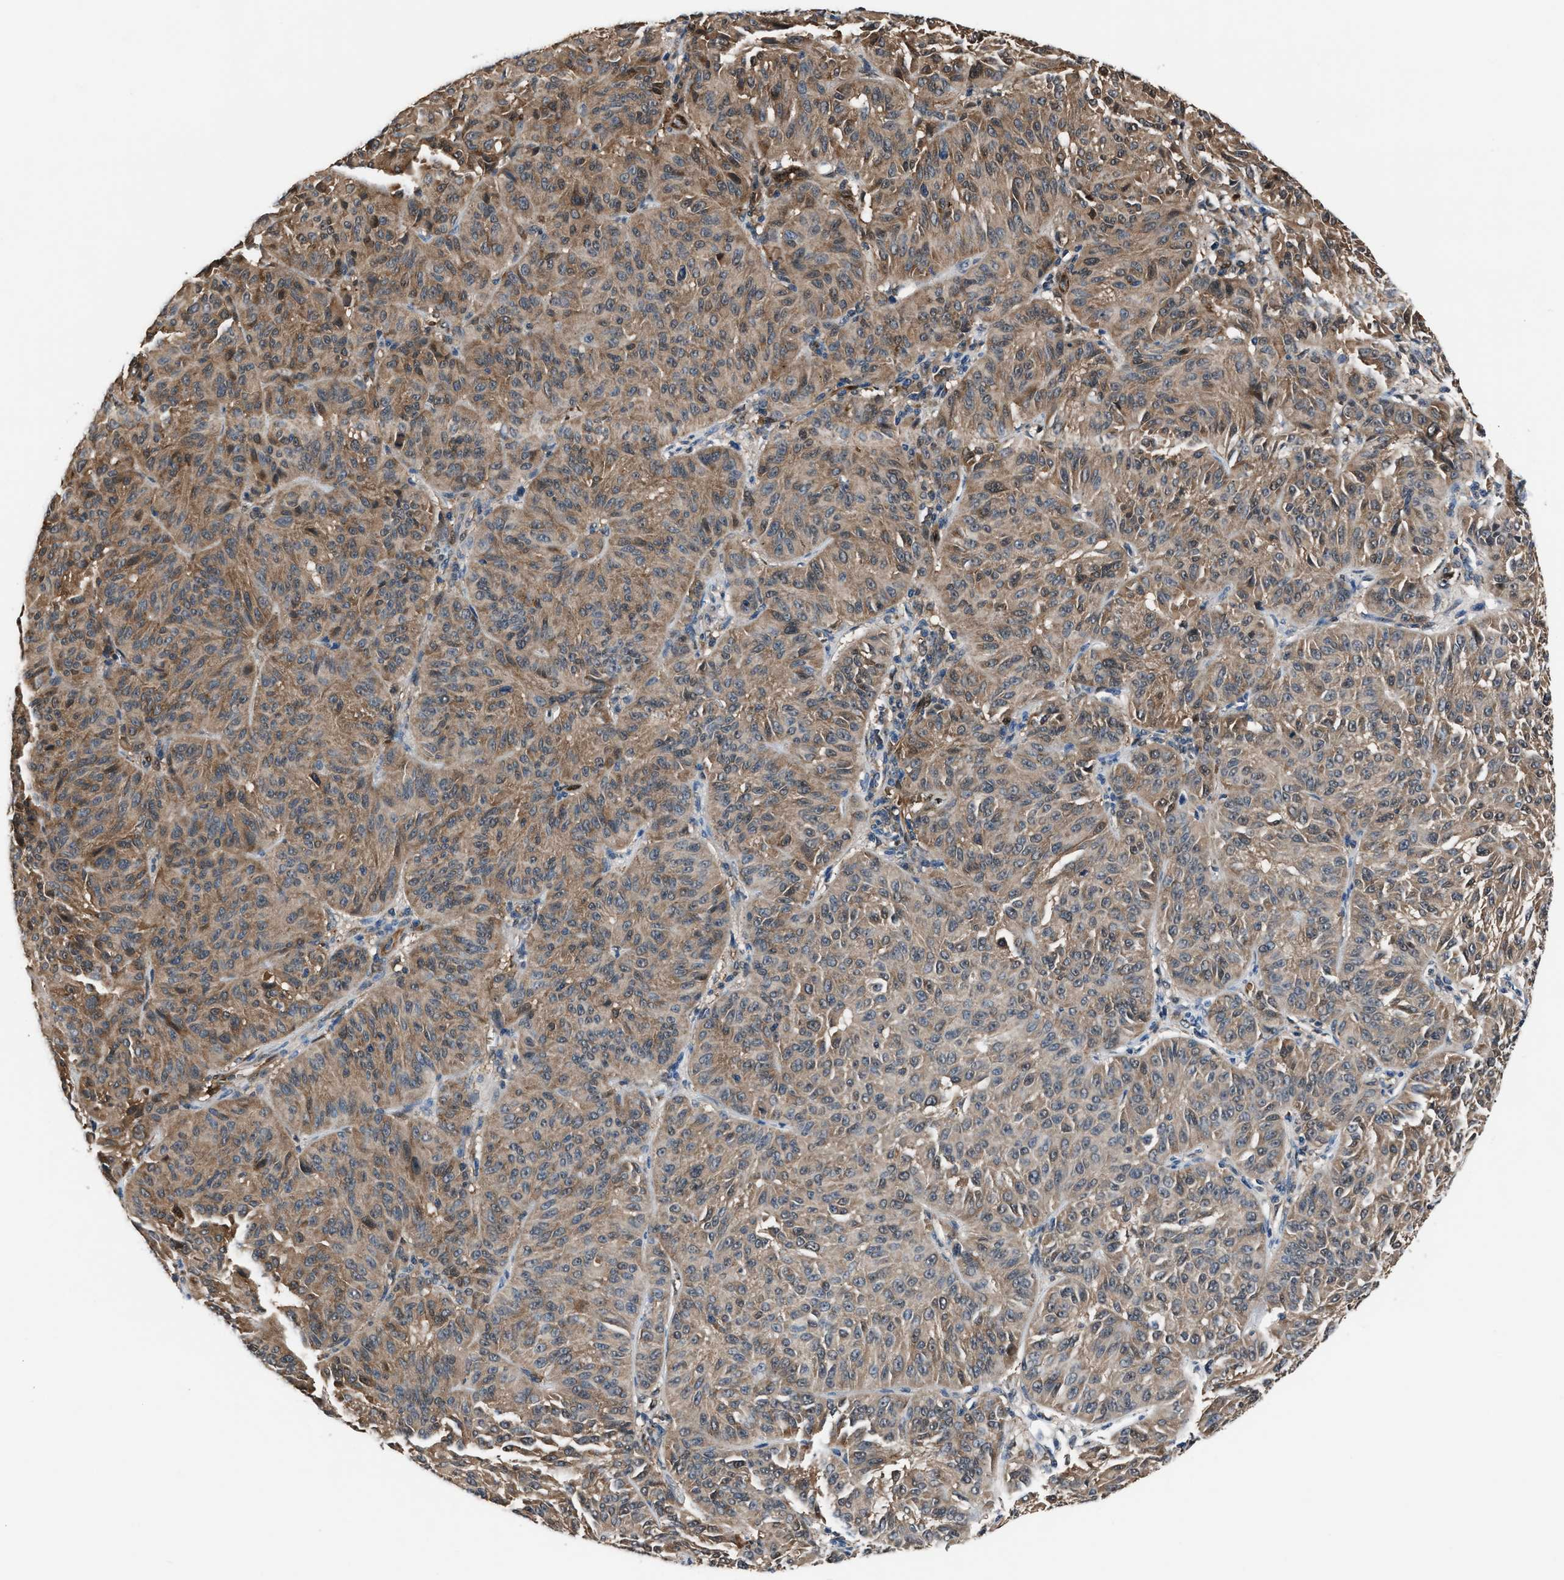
{"staining": {"intensity": "moderate", "quantity": "<25%", "location": "cytoplasmic/membranous"}, "tissue": "melanoma", "cell_type": "Tumor cells", "image_type": "cancer", "snomed": [{"axis": "morphology", "description": "Malignant melanoma, NOS"}, {"axis": "topography", "description": "Skin"}], "caption": "Melanoma stained with a protein marker displays moderate staining in tumor cells.", "gene": "PPA1", "patient": {"sex": "female", "age": 72}}